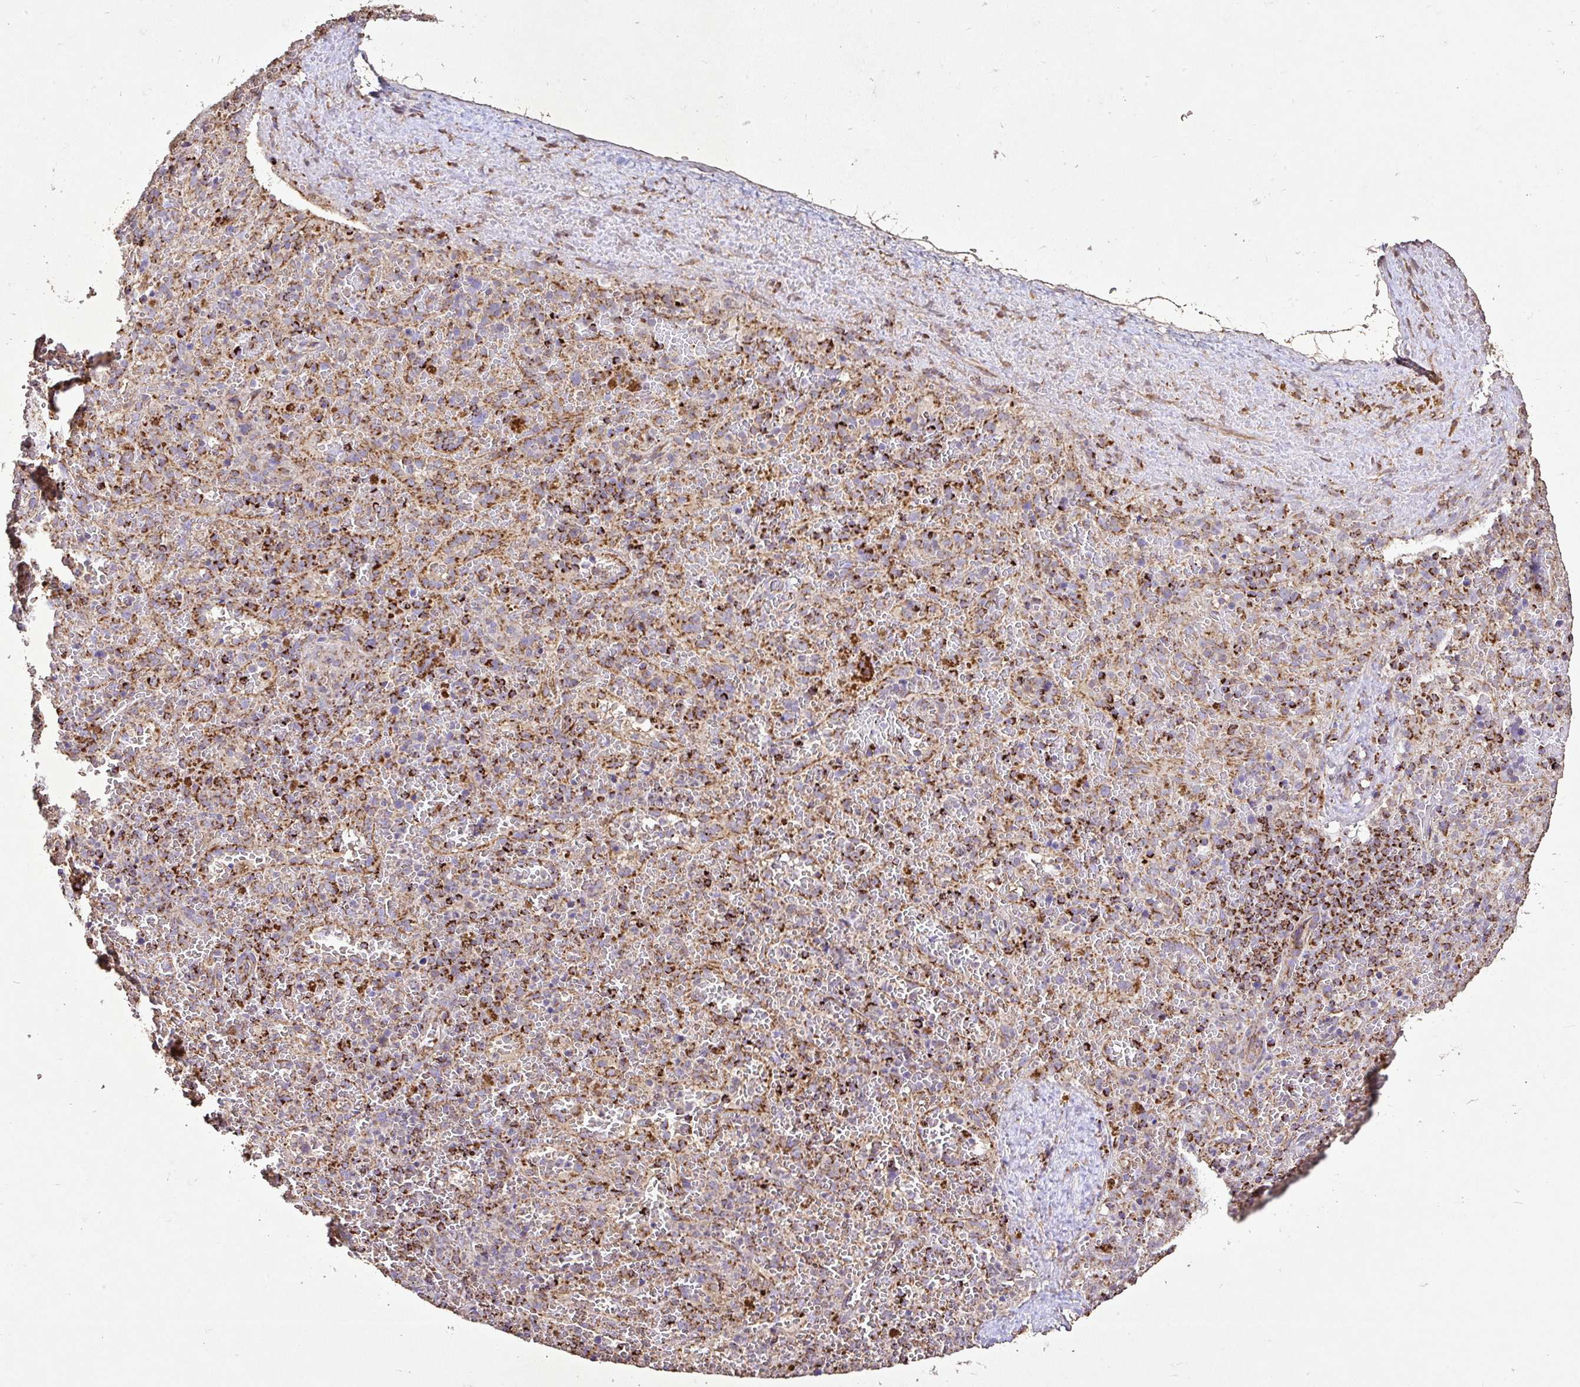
{"staining": {"intensity": "moderate", "quantity": "25%-75%", "location": "cytoplasmic/membranous"}, "tissue": "spleen", "cell_type": "Cells in red pulp", "image_type": "normal", "snomed": [{"axis": "morphology", "description": "Normal tissue, NOS"}, {"axis": "topography", "description": "Spleen"}], "caption": "DAB (3,3'-diaminobenzidine) immunohistochemical staining of benign human spleen demonstrates moderate cytoplasmic/membranous protein positivity in about 25%-75% of cells in red pulp.", "gene": "AGK", "patient": {"sex": "female", "age": 50}}